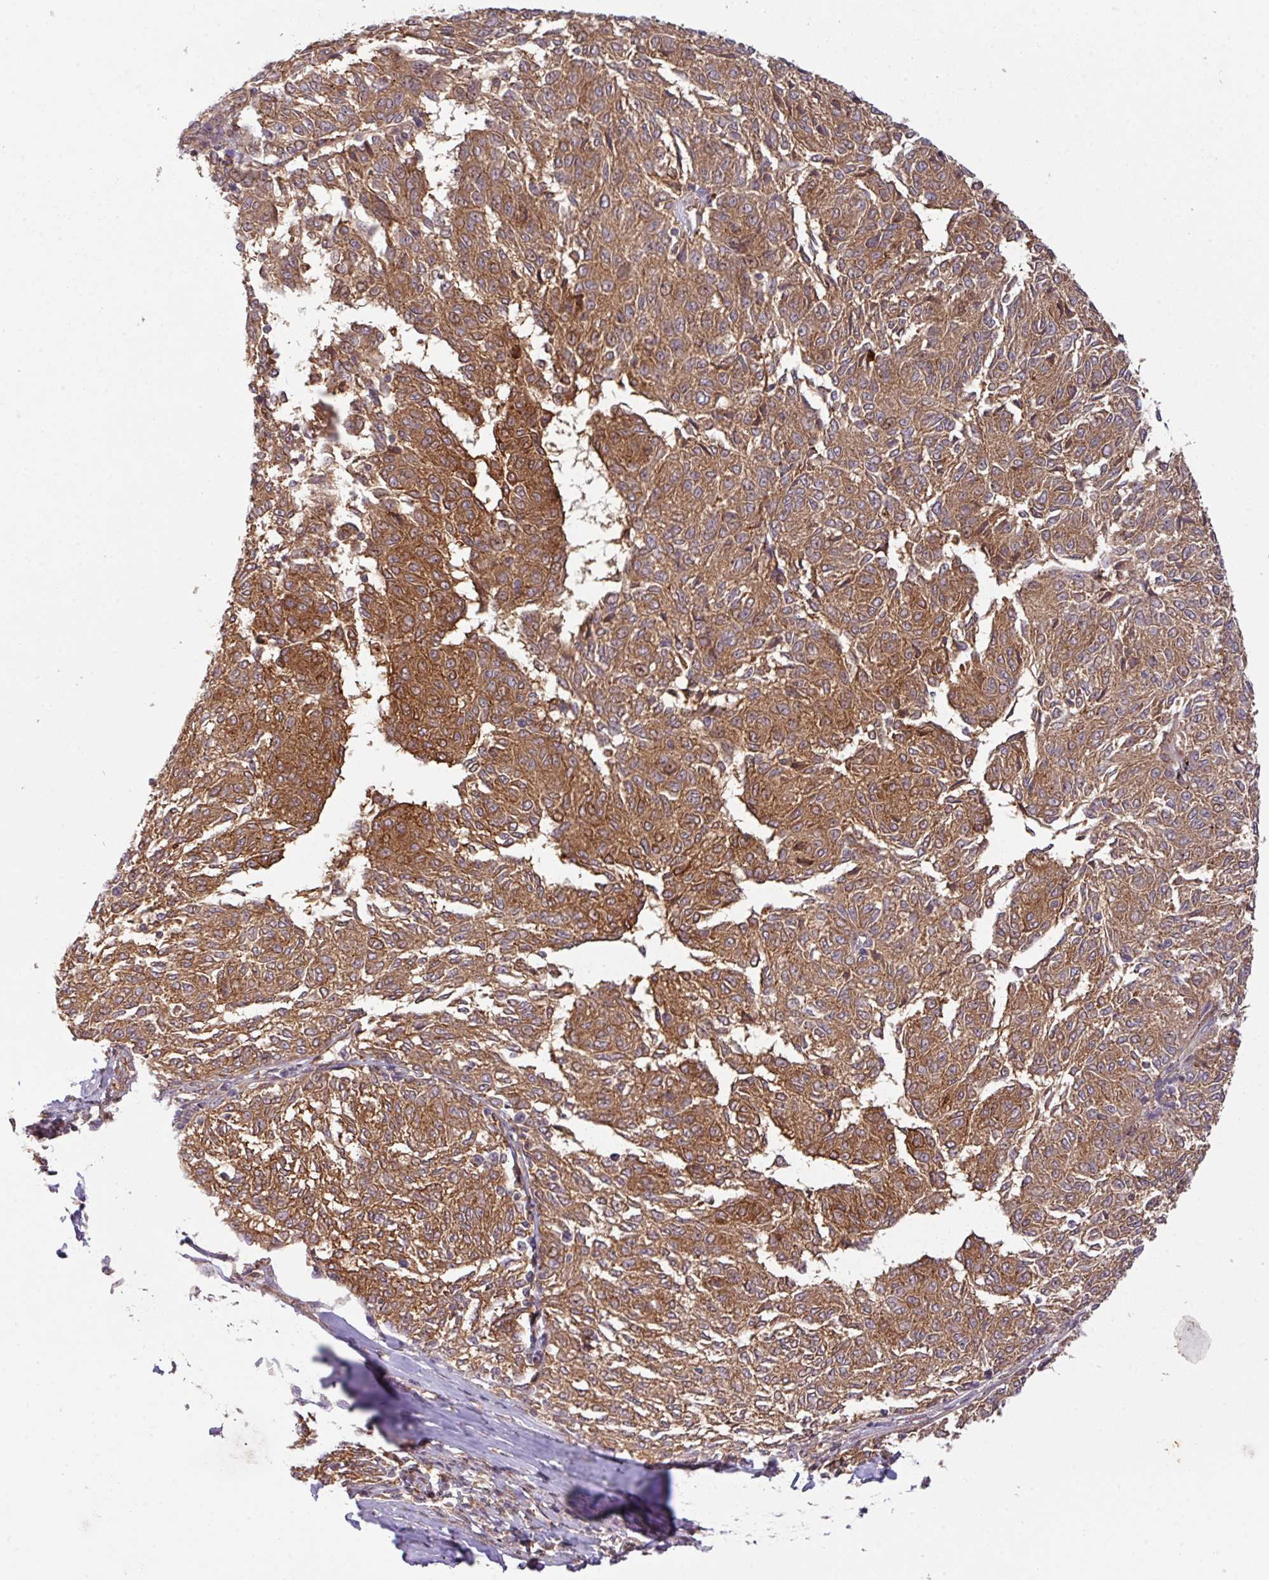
{"staining": {"intensity": "moderate", "quantity": ">75%", "location": "cytoplasmic/membranous"}, "tissue": "melanoma", "cell_type": "Tumor cells", "image_type": "cancer", "snomed": [{"axis": "morphology", "description": "Malignant melanoma, NOS"}, {"axis": "topography", "description": "Skin"}], "caption": "Melanoma stained for a protein displays moderate cytoplasmic/membranous positivity in tumor cells.", "gene": "CYFIP2", "patient": {"sex": "female", "age": 72}}